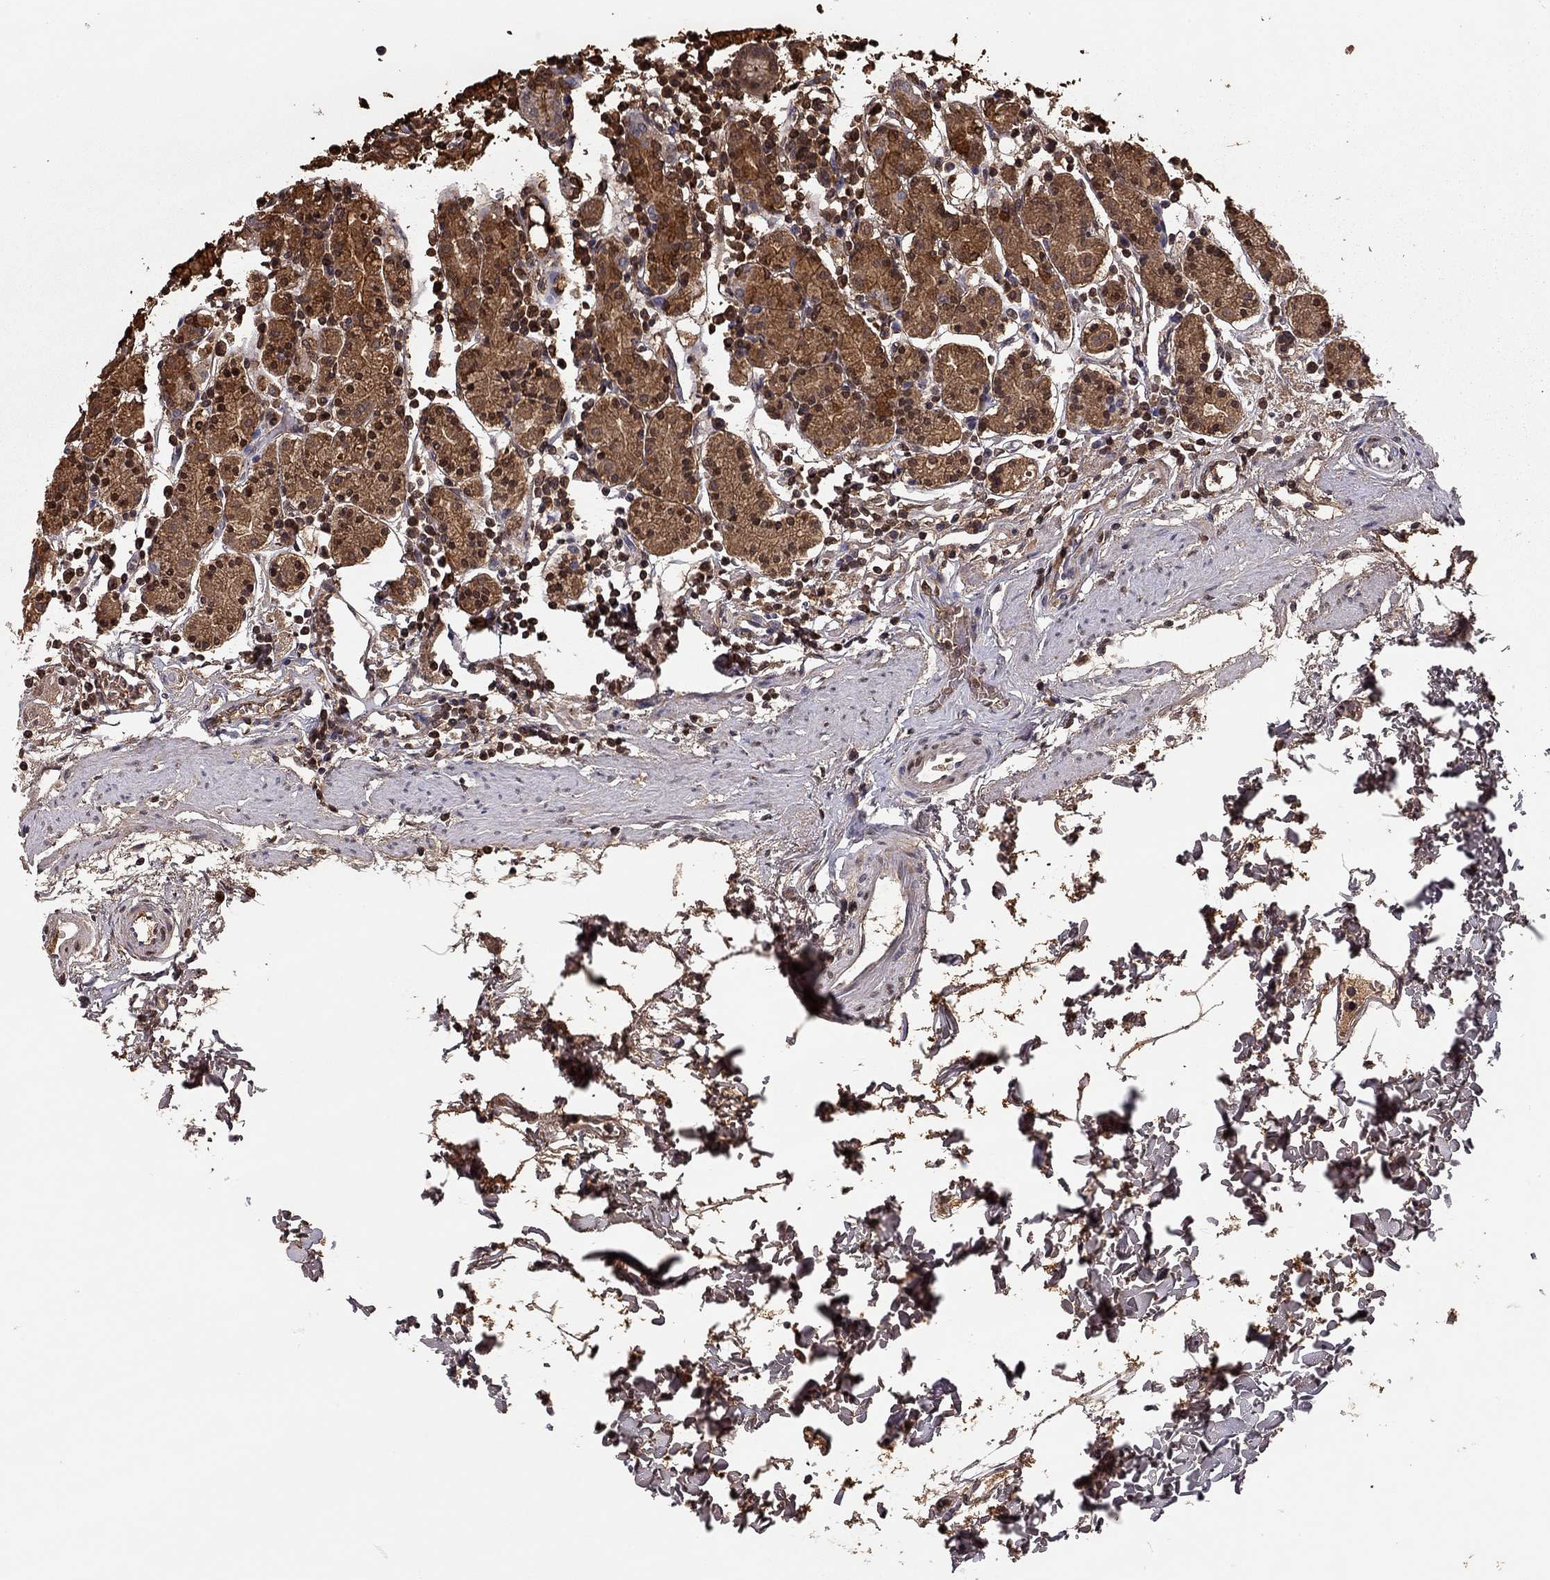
{"staining": {"intensity": "strong", "quantity": ">75%", "location": "cytoplasmic/membranous"}, "tissue": "stomach", "cell_type": "Glandular cells", "image_type": "normal", "snomed": [{"axis": "morphology", "description": "Normal tissue, NOS"}, {"axis": "topography", "description": "Stomach, upper"}, {"axis": "topography", "description": "Stomach"}], "caption": "An immunohistochemistry (IHC) histopathology image of benign tissue is shown. Protein staining in brown highlights strong cytoplasmic/membranous positivity in stomach within glandular cells.", "gene": "SCARB1", "patient": {"sex": "male", "age": 62}}